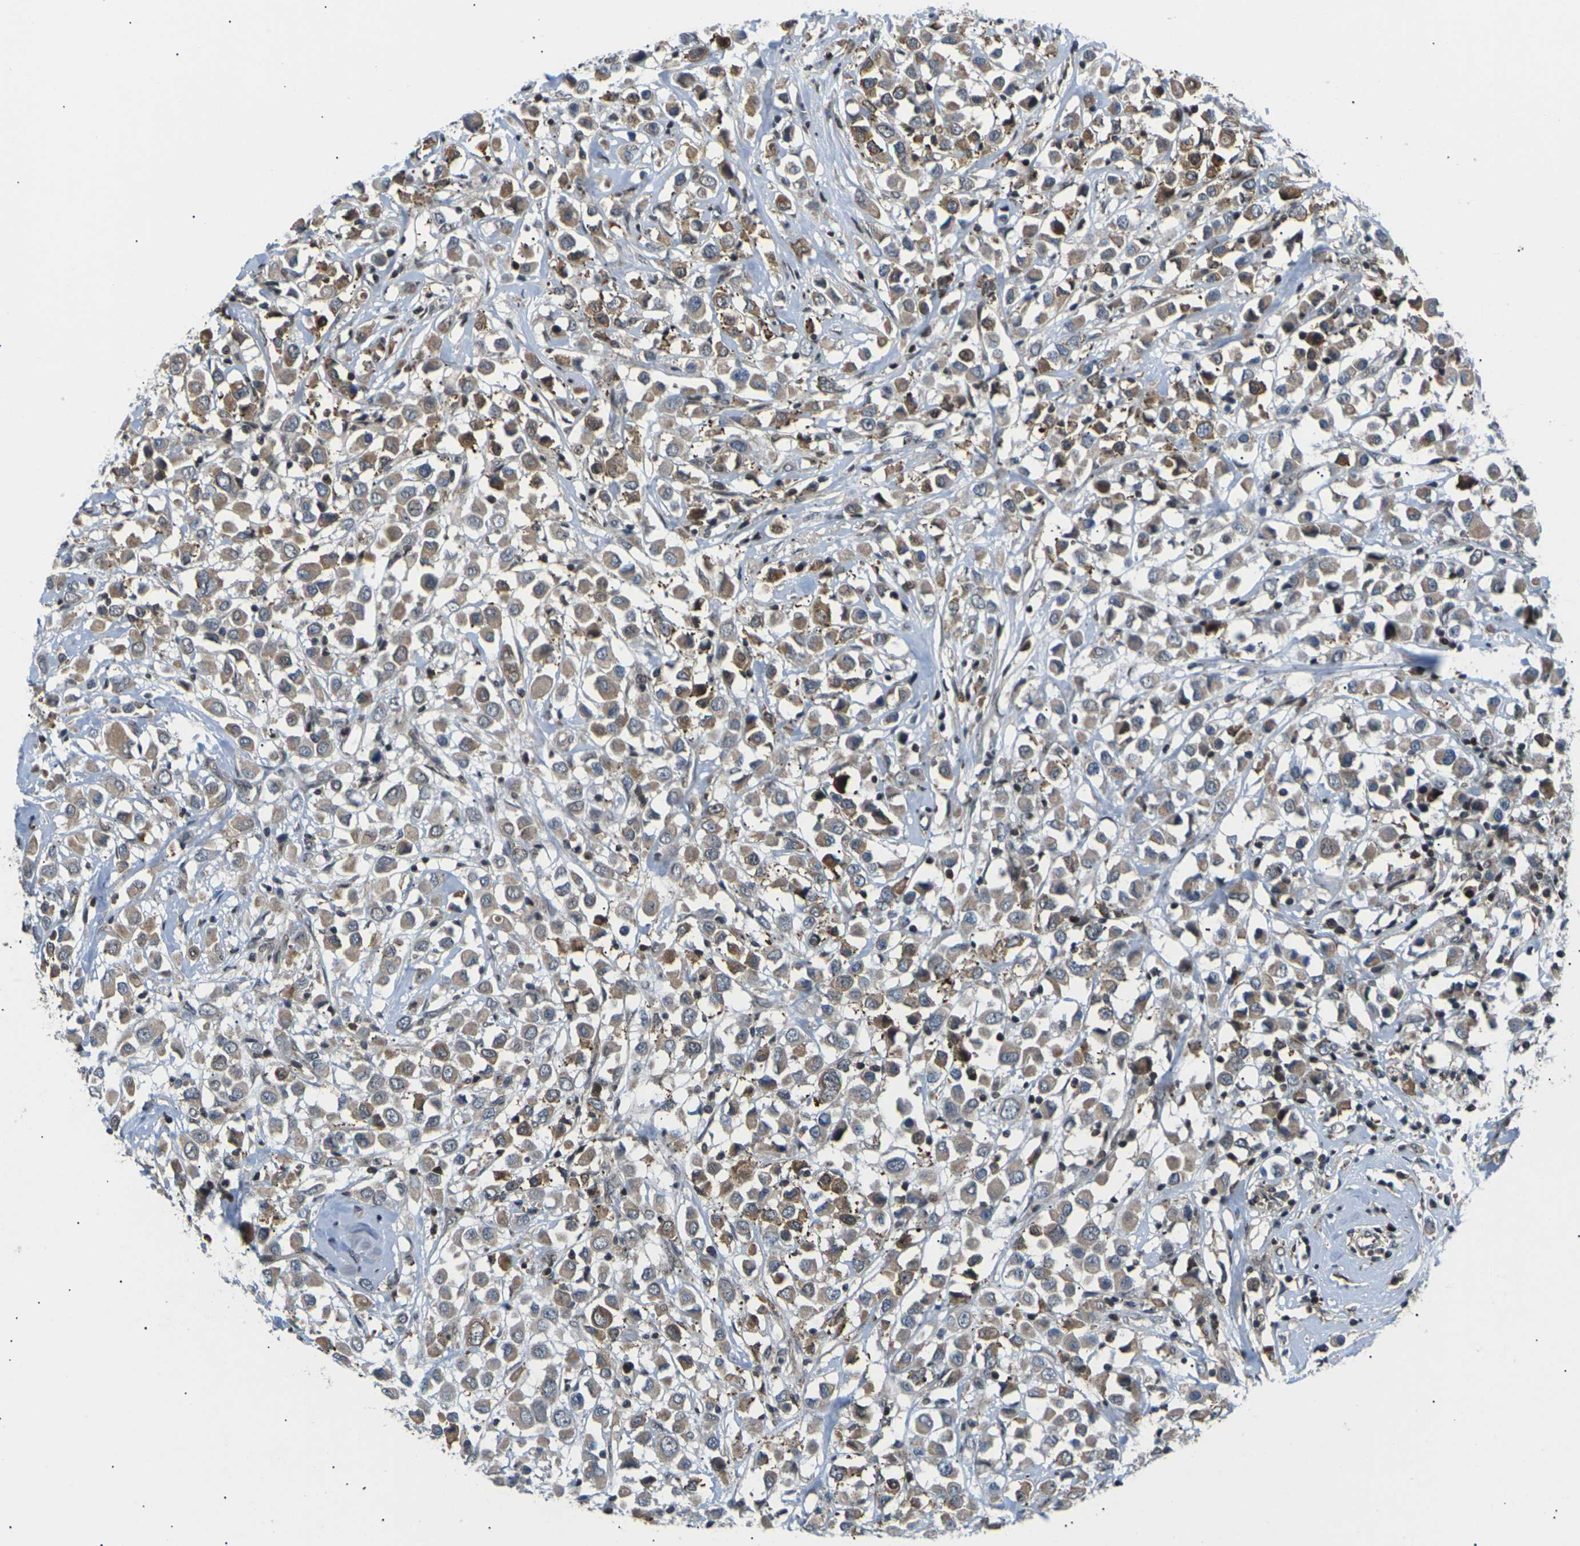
{"staining": {"intensity": "moderate", "quantity": ">75%", "location": "cytoplasmic/membranous"}, "tissue": "breast cancer", "cell_type": "Tumor cells", "image_type": "cancer", "snomed": [{"axis": "morphology", "description": "Duct carcinoma"}, {"axis": "topography", "description": "Breast"}], "caption": "Human breast cancer (invasive ductal carcinoma) stained for a protein (brown) exhibits moderate cytoplasmic/membranous positive positivity in about >75% of tumor cells.", "gene": "RPS6KA3", "patient": {"sex": "female", "age": 61}}